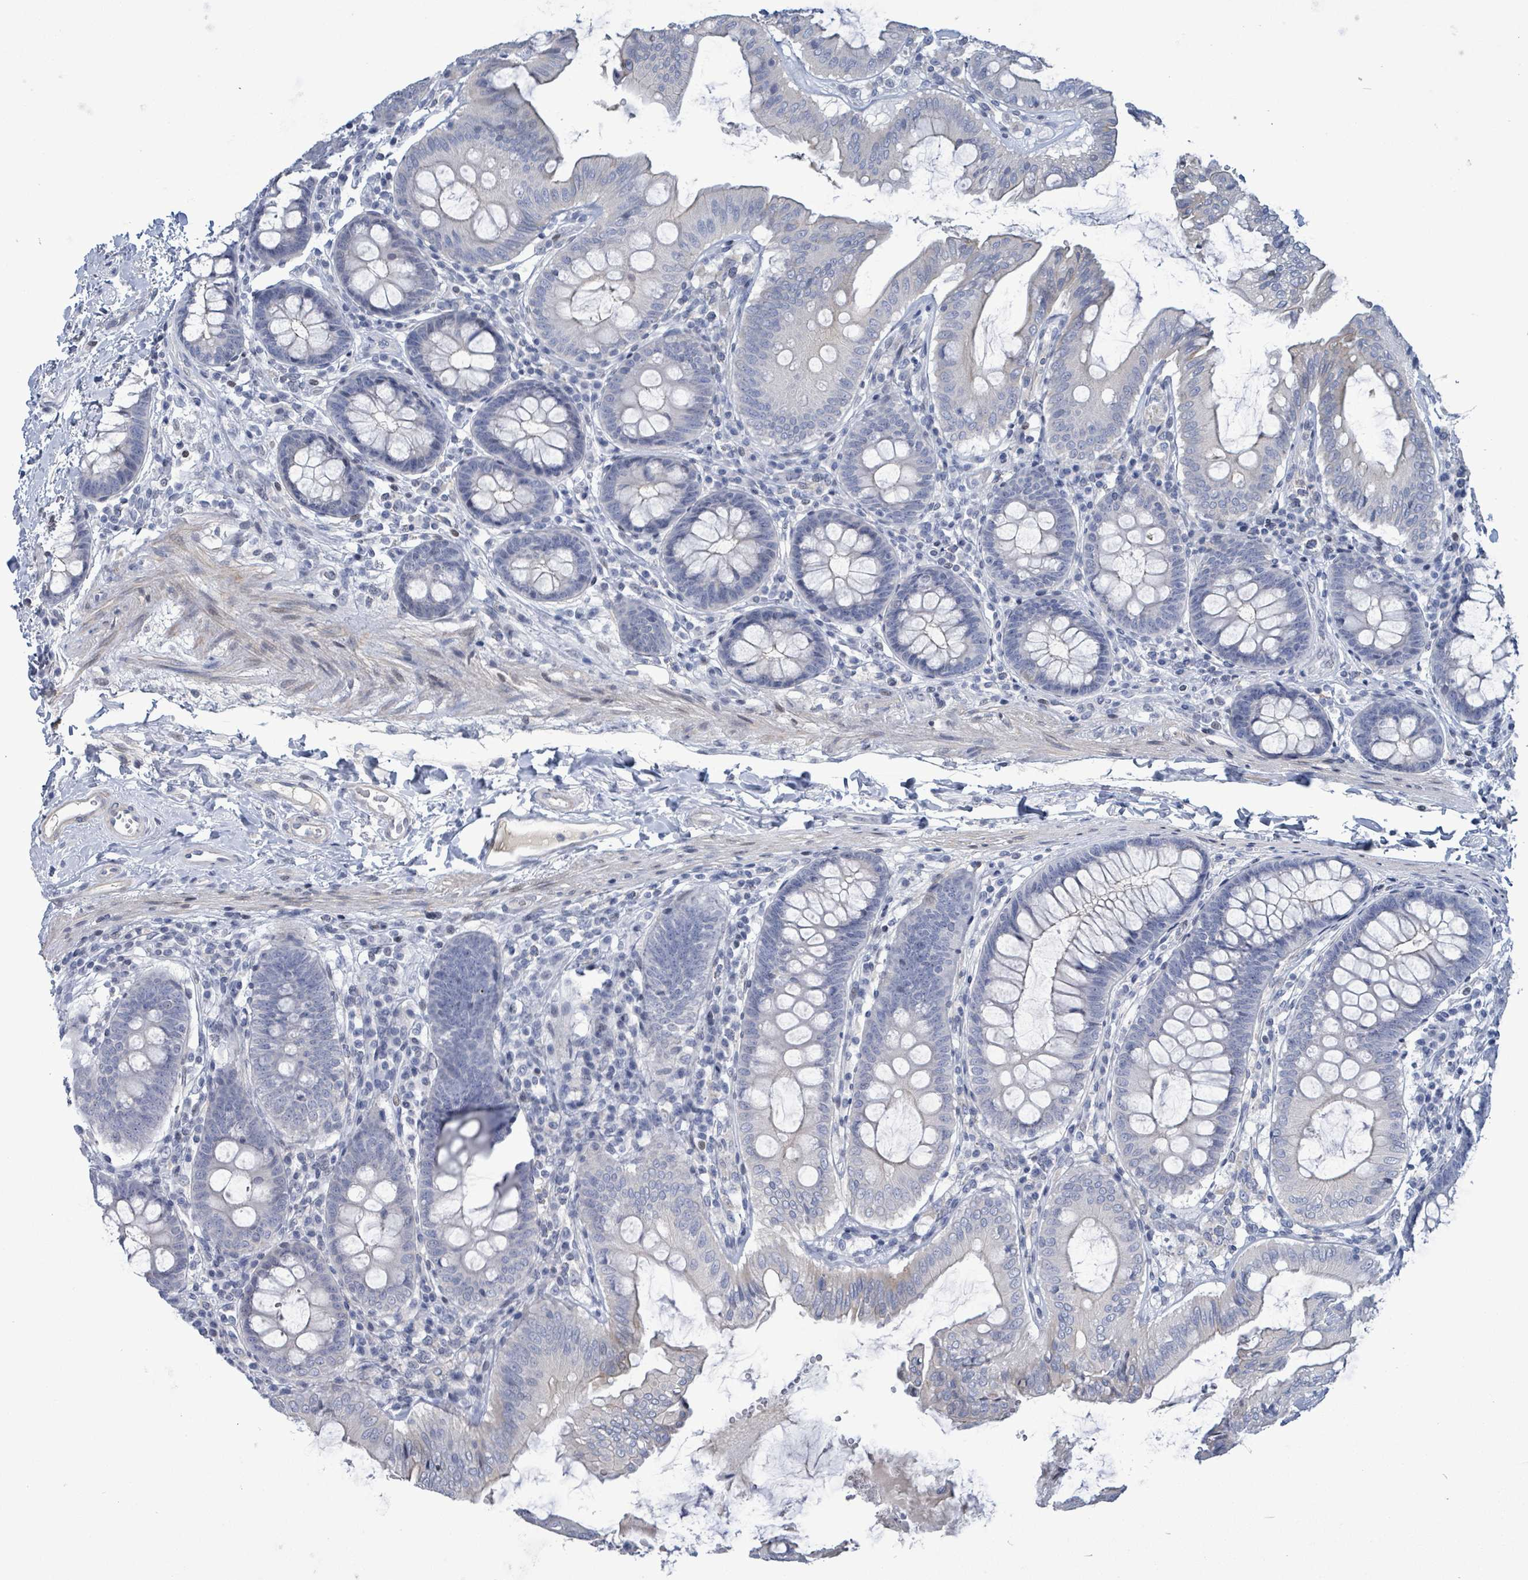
{"staining": {"intensity": "negative", "quantity": "none", "location": "none"}, "tissue": "colon", "cell_type": "Endothelial cells", "image_type": "normal", "snomed": [{"axis": "morphology", "description": "Normal tissue, NOS"}, {"axis": "topography", "description": "Colon"}], "caption": "A high-resolution photomicrograph shows IHC staining of unremarkable colon, which shows no significant staining in endothelial cells. (Brightfield microscopy of DAB (3,3'-diaminobenzidine) IHC at high magnification).", "gene": "NTN3", "patient": {"sex": "male", "age": 84}}